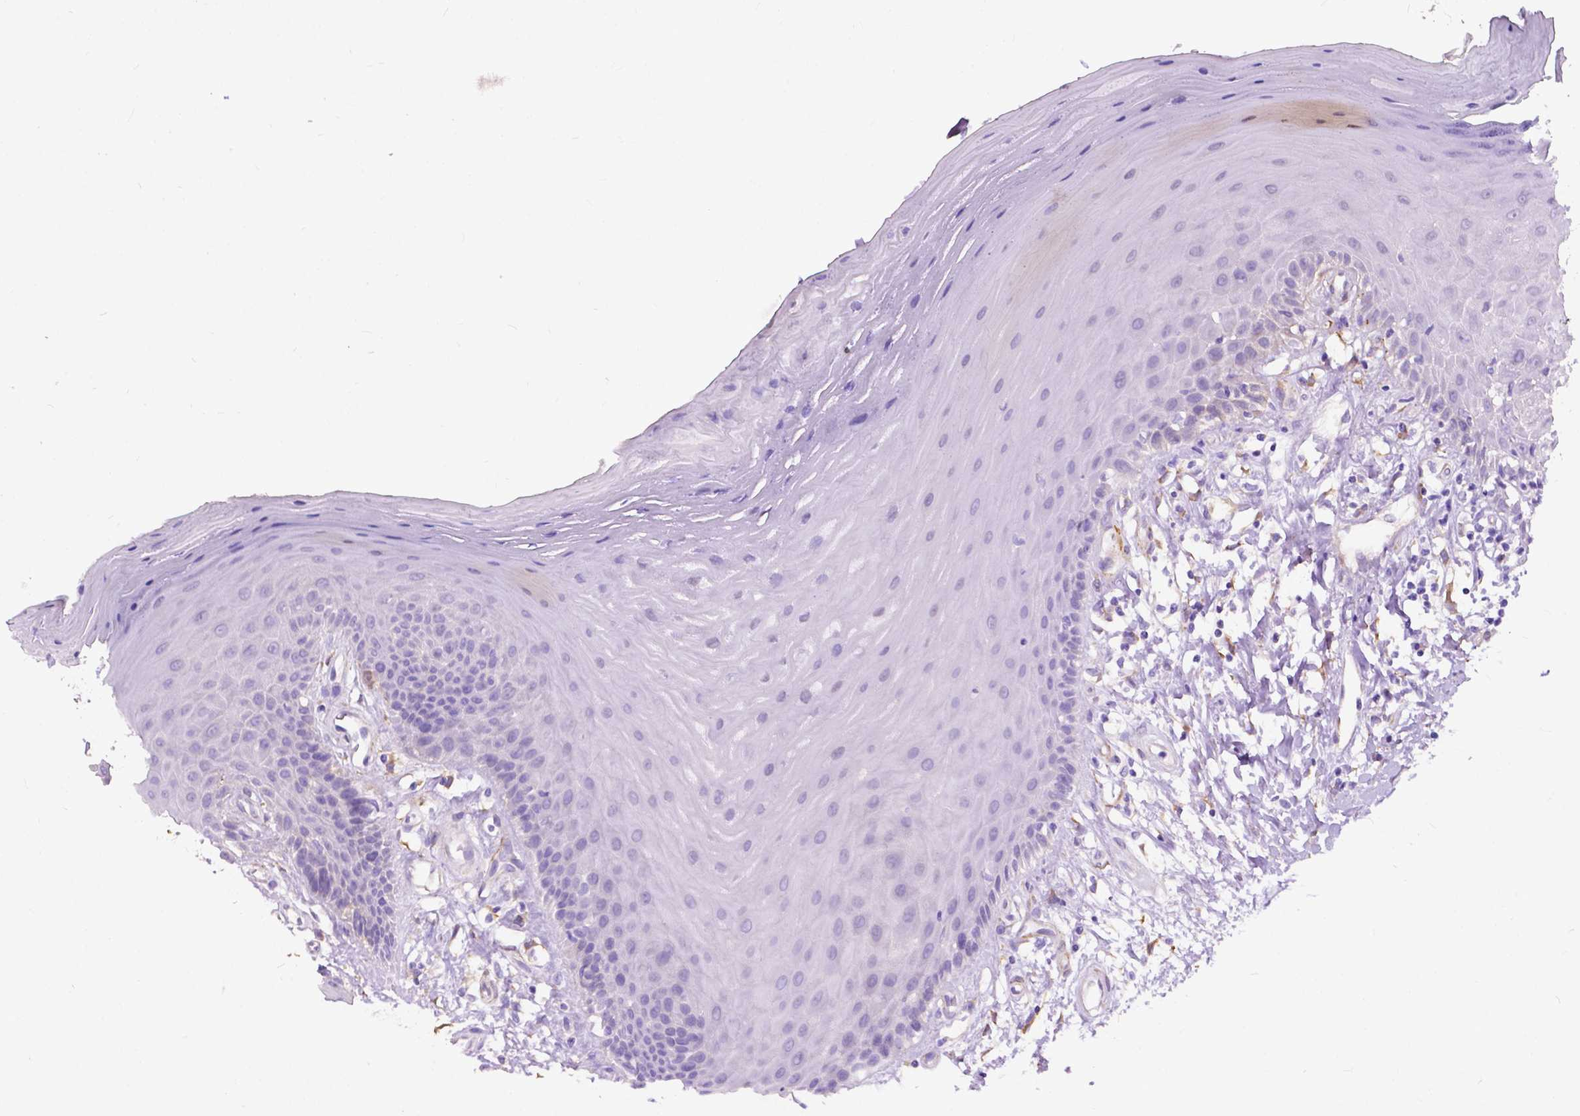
{"staining": {"intensity": "negative", "quantity": "none", "location": "none"}, "tissue": "oral mucosa", "cell_type": "Squamous epithelial cells", "image_type": "normal", "snomed": [{"axis": "morphology", "description": "Normal tissue, NOS"}, {"axis": "morphology", "description": "Normal morphology"}, {"axis": "topography", "description": "Oral tissue"}], "caption": "Immunohistochemical staining of benign human oral mucosa demonstrates no significant expression in squamous epithelial cells. Nuclei are stained in blue.", "gene": "PCDHA12", "patient": {"sex": "female", "age": 76}}